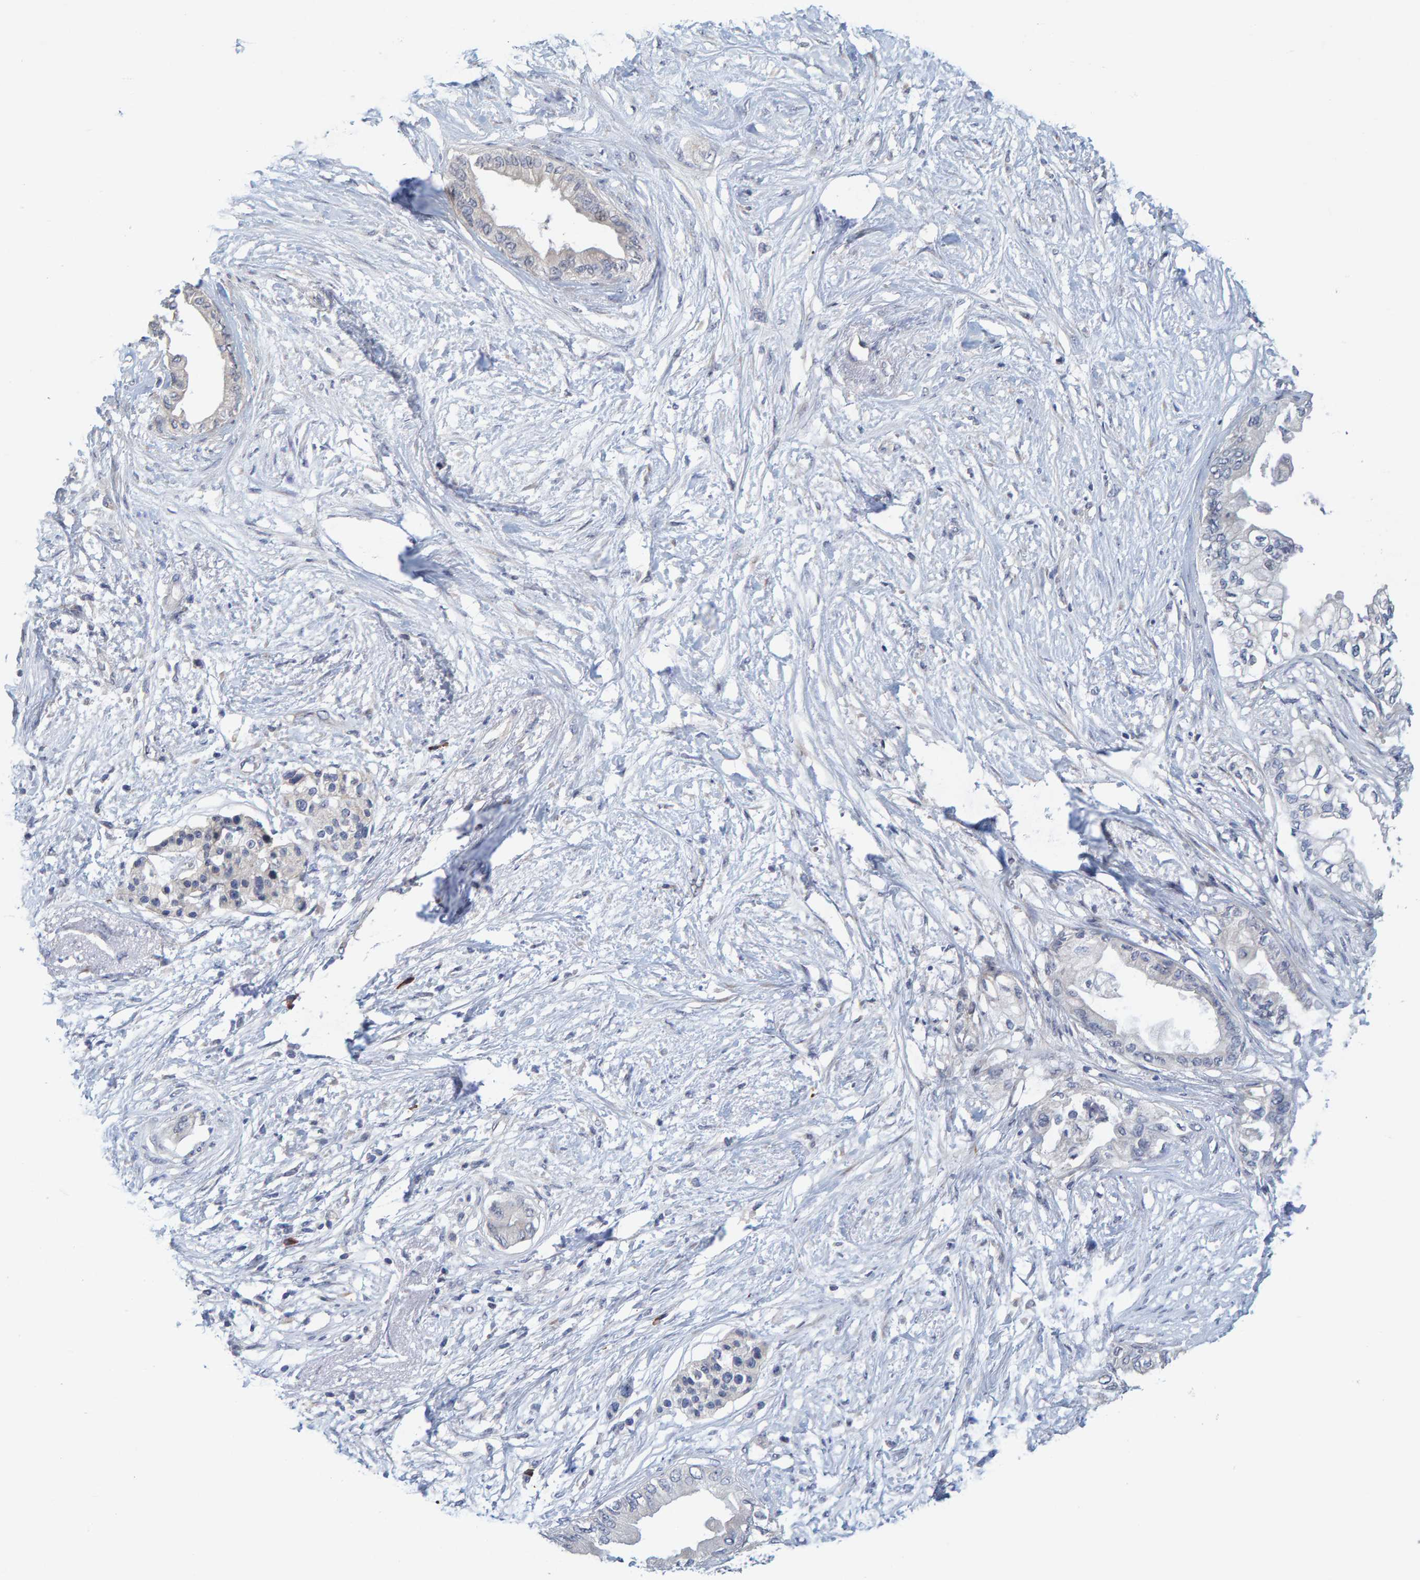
{"staining": {"intensity": "negative", "quantity": "none", "location": "none"}, "tissue": "pancreatic cancer", "cell_type": "Tumor cells", "image_type": "cancer", "snomed": [{"axis": "morphology", "description": "Normal tissue, NOS"}, {"axis": "morphology", "description": "Adenocarcinoma, NOS"}, {"axis": "topography", "description": "Pancreas"}, {"axis": "topography", "description": "Duodenum"}], "caption": "Immunohistochemistry histopathology image of neoplastic tissue: pancreatic adenocarcinoma stained with DAB (3,3'-diaminobenzidine) displays no significant protein staining in tumor cells.", "gene": "ZNF77", "patient": {"sex": "female", "age": 60}}